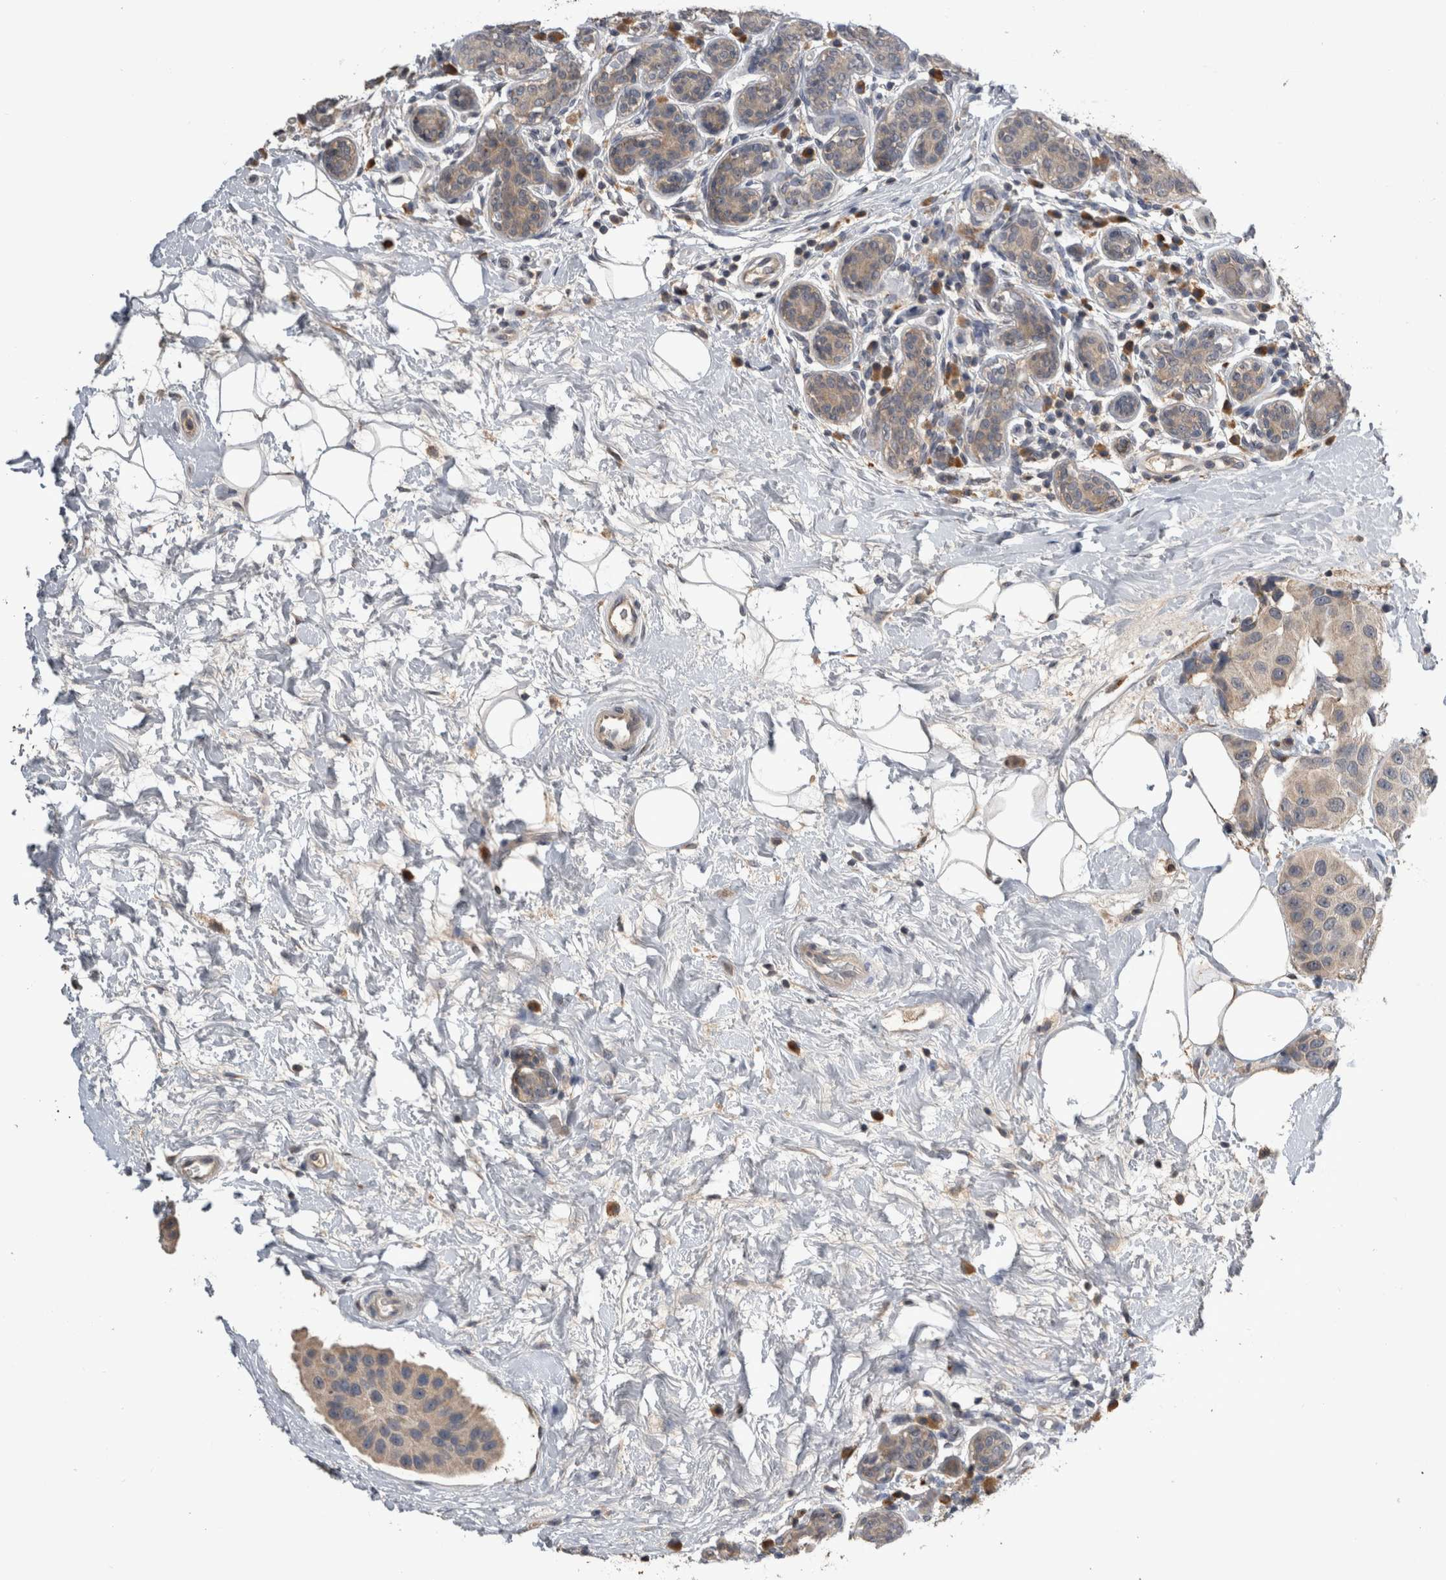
{"staining": {"intensity": "weak", "quantity": "25%-75%", "location": "cytoplasmic/membranous"}, "tissue": "breast cancer", "cell_type": "Tumor cells", "image_type": "cancer", "snomed": [{"axis": "morphology", "description": "Normal tissue, NOS"}, {"axis": "morphology", "description": "Duct carcinoma"}, {"axis": "topography", "description": "Breast"}], "caption": "Immunohistochemical staining of breast cancer exhibits weak cytoplasmic/membranous protein expression in about 25%-75% of tumor cells. (brown staining indicates protein expression, while blue staining denotes nuclei).", "gene": "ANXA13", "patient": {"sex": "female", "age": 39}}